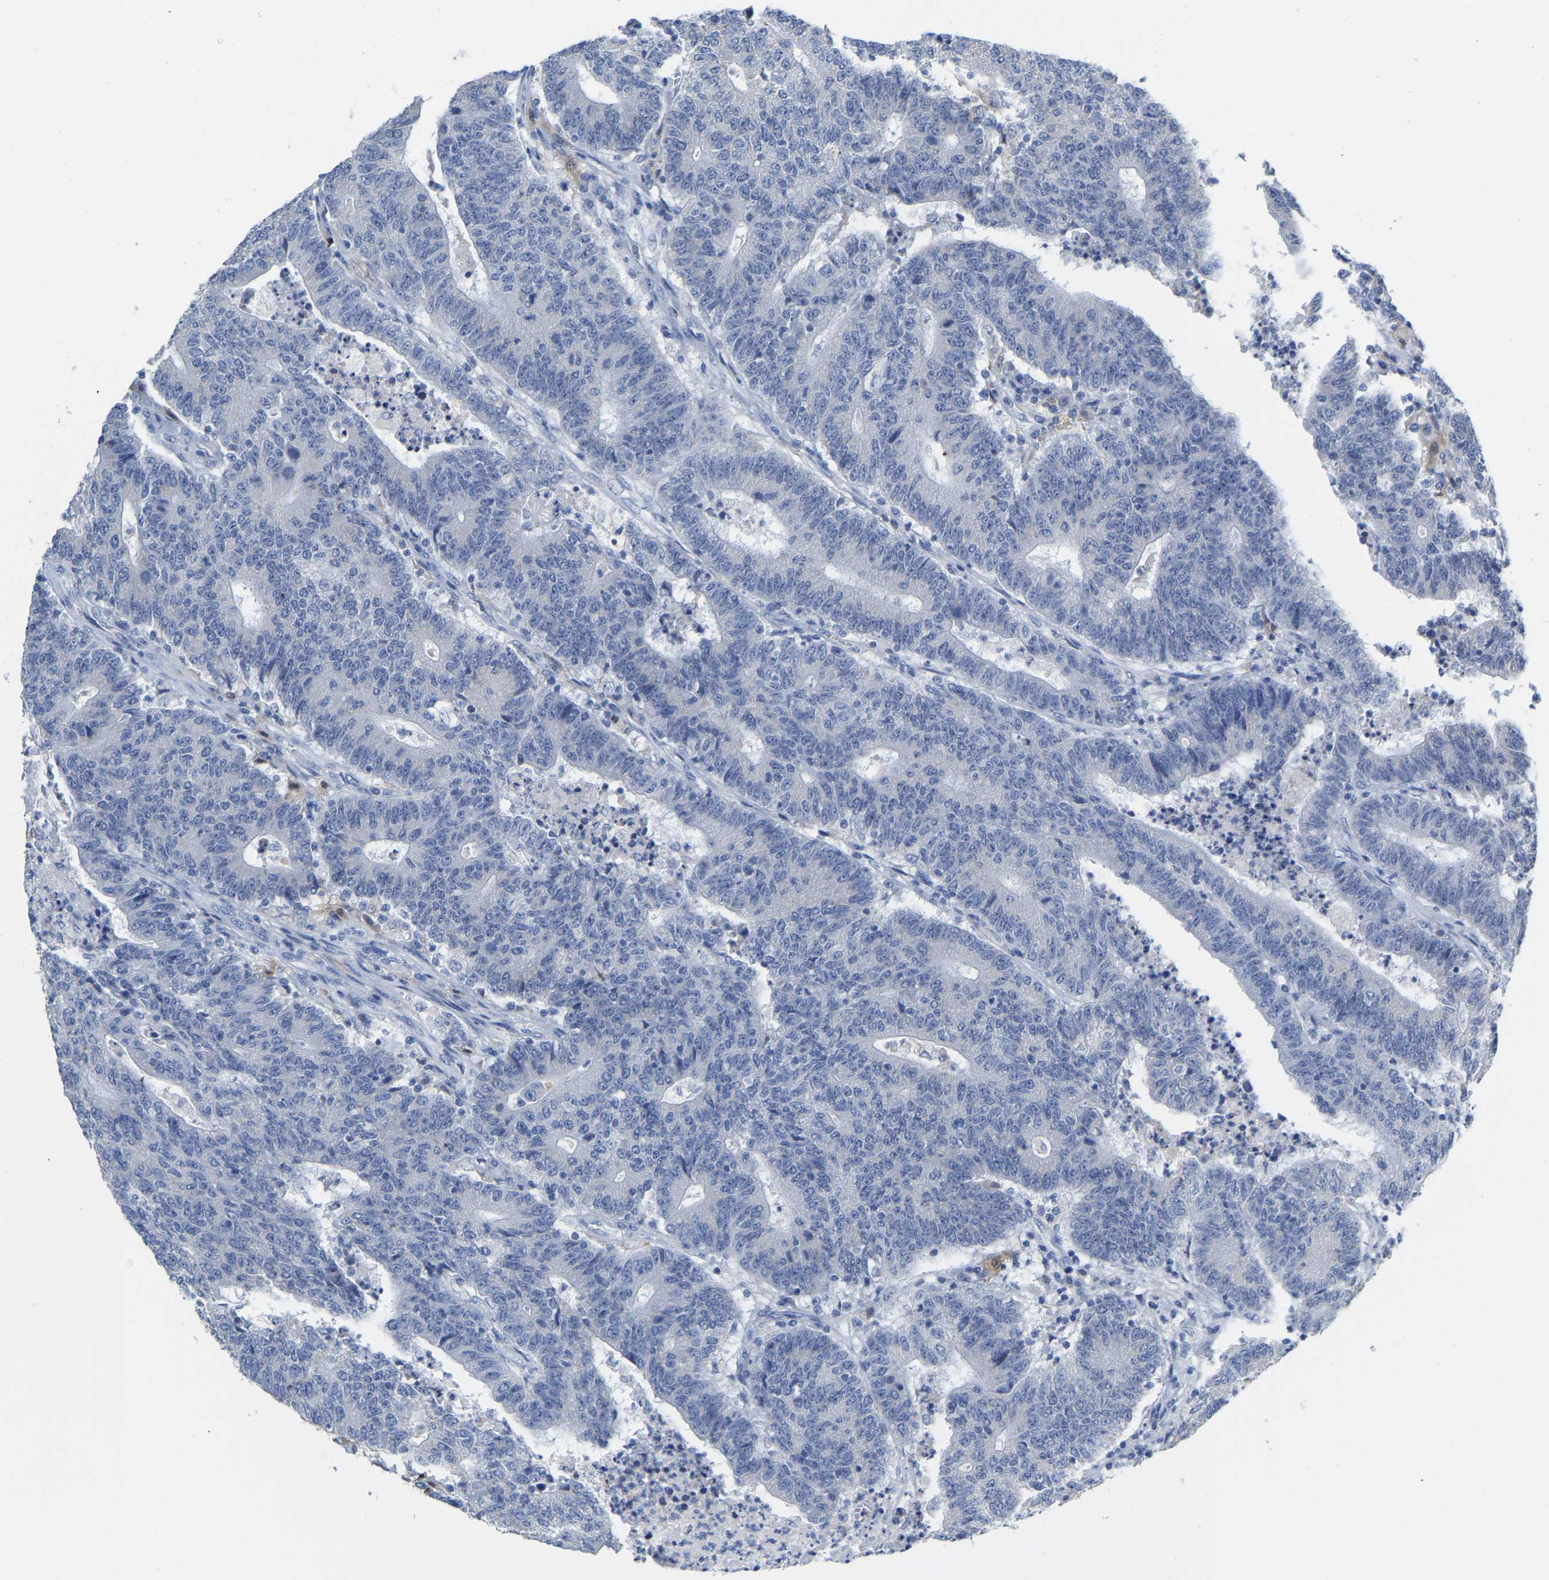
{"staining": {"intensity": "negative", "quantity": "none", "location": "none"}, "tissue": "colorectal cancer", "cell_type": "Tumor cells", "image_type": "cancer", "snomed": [{"axis": "morphology", "description": "Normal tissue, NOS"}, {"axis": "morphology", "description": "Adenocarcinoma, NOS"}, {"axis": "topography", "description": "Colon"}], "caption": "Immunohistochemistry (IHC) micrograph of neoplastic tissue: colorectal cancer stained with DAB (3,3'-diaminobenzidine) demonstrates no significant protein positivity in tumor cells.", "gene": "ULBP2", "patient": {"sex": "female", "age": 75}}